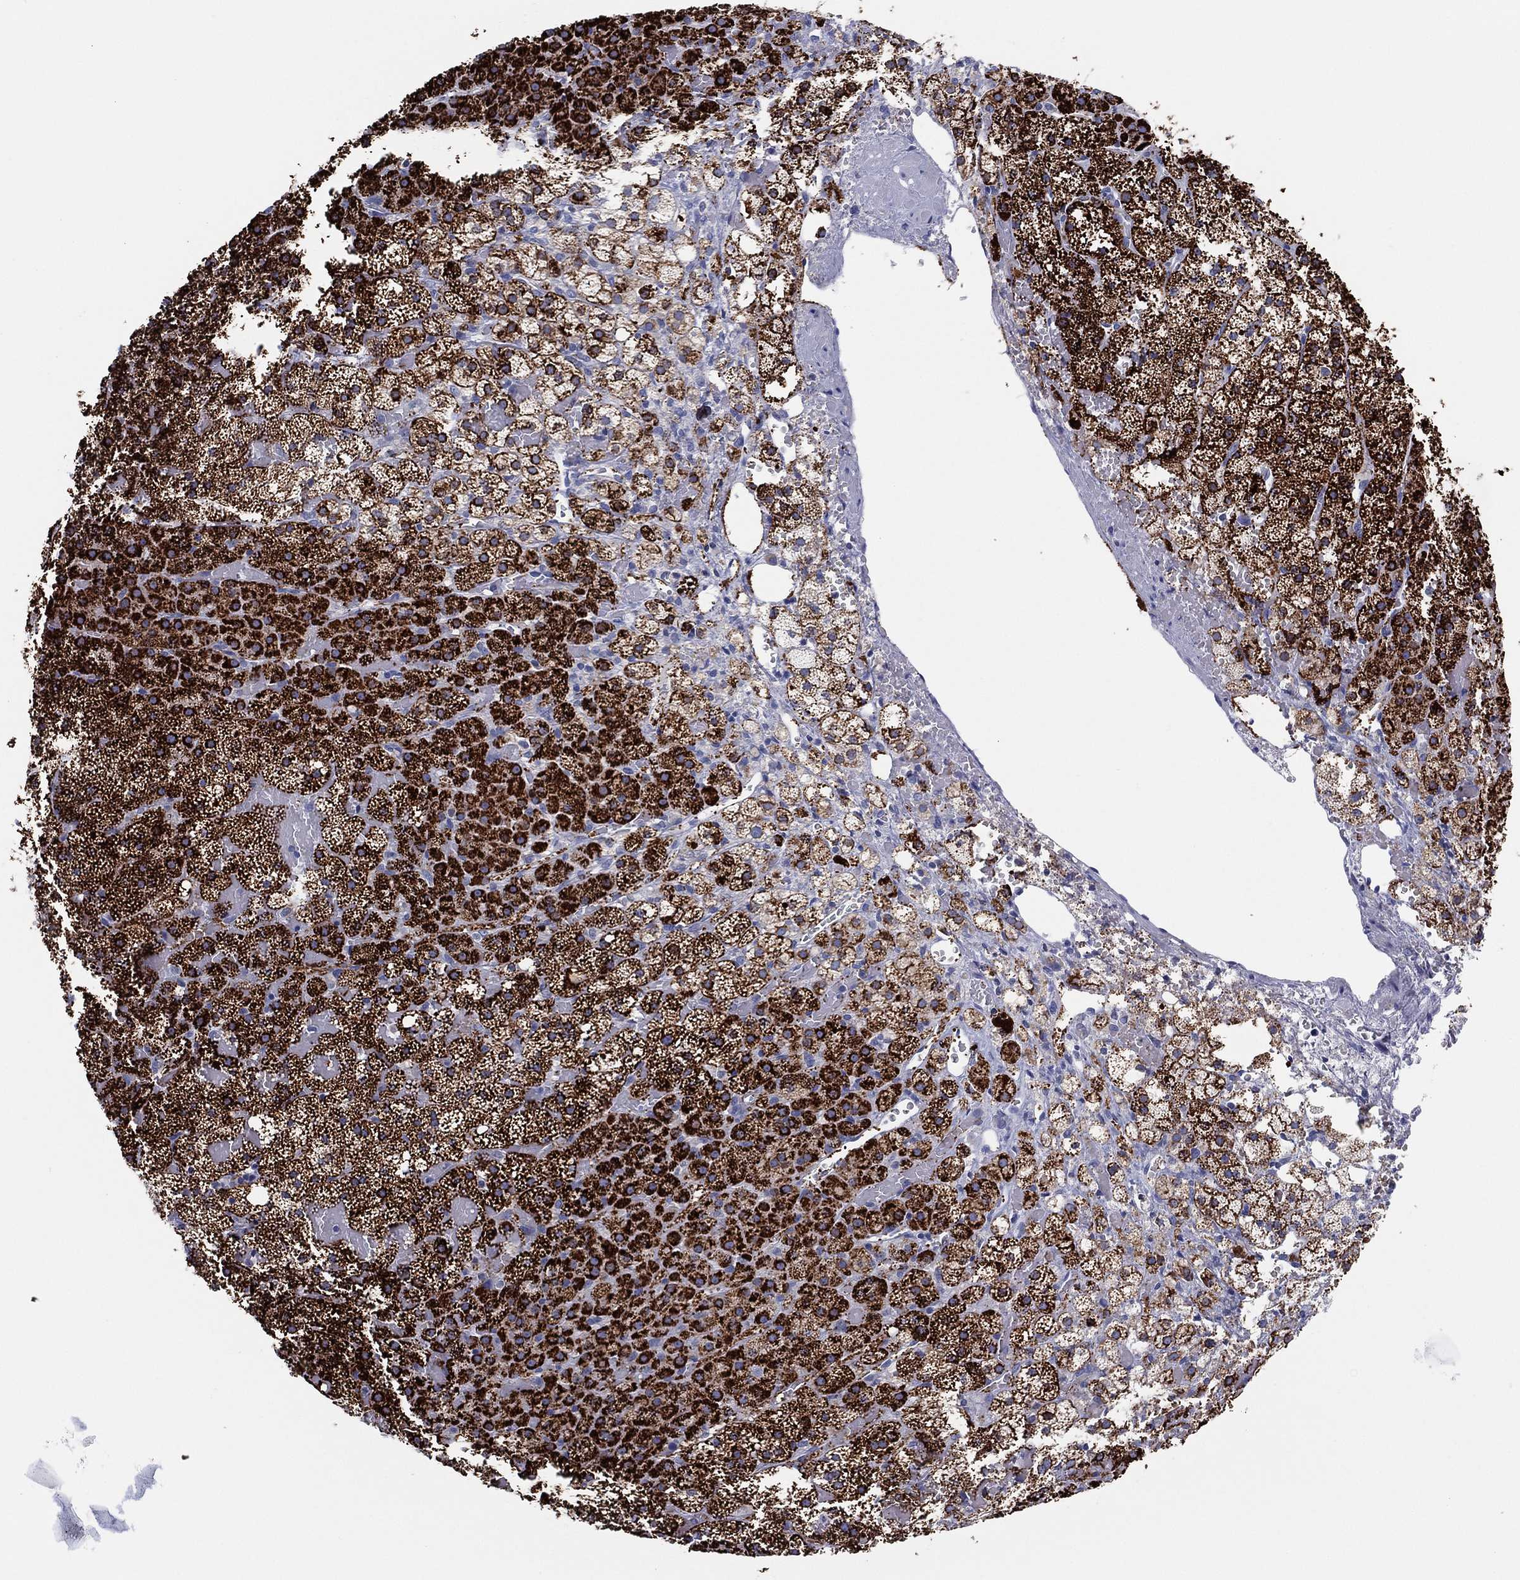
{"staining": {"intensity": "strong", "quantity": "25%-75%", "location": "cytoplasmic/membranous"}, "tissue": "adrenal gland", "cell_type": "Glandular cells", "image_type": "normal", "snomed": [{"axis": "morphology", "description": "Normal tissue, NOS"}, {"axis": "topography", "description": "Adrenal gland"}], "caption": "This is a histology image of immunohistochemistry staining of benign adrenal gland, which shows strong positivity in the cytoplasmic/membranous of glandular cells.", "gene": "TMEM40", "patient": {"sex": "male", "age": 53}}